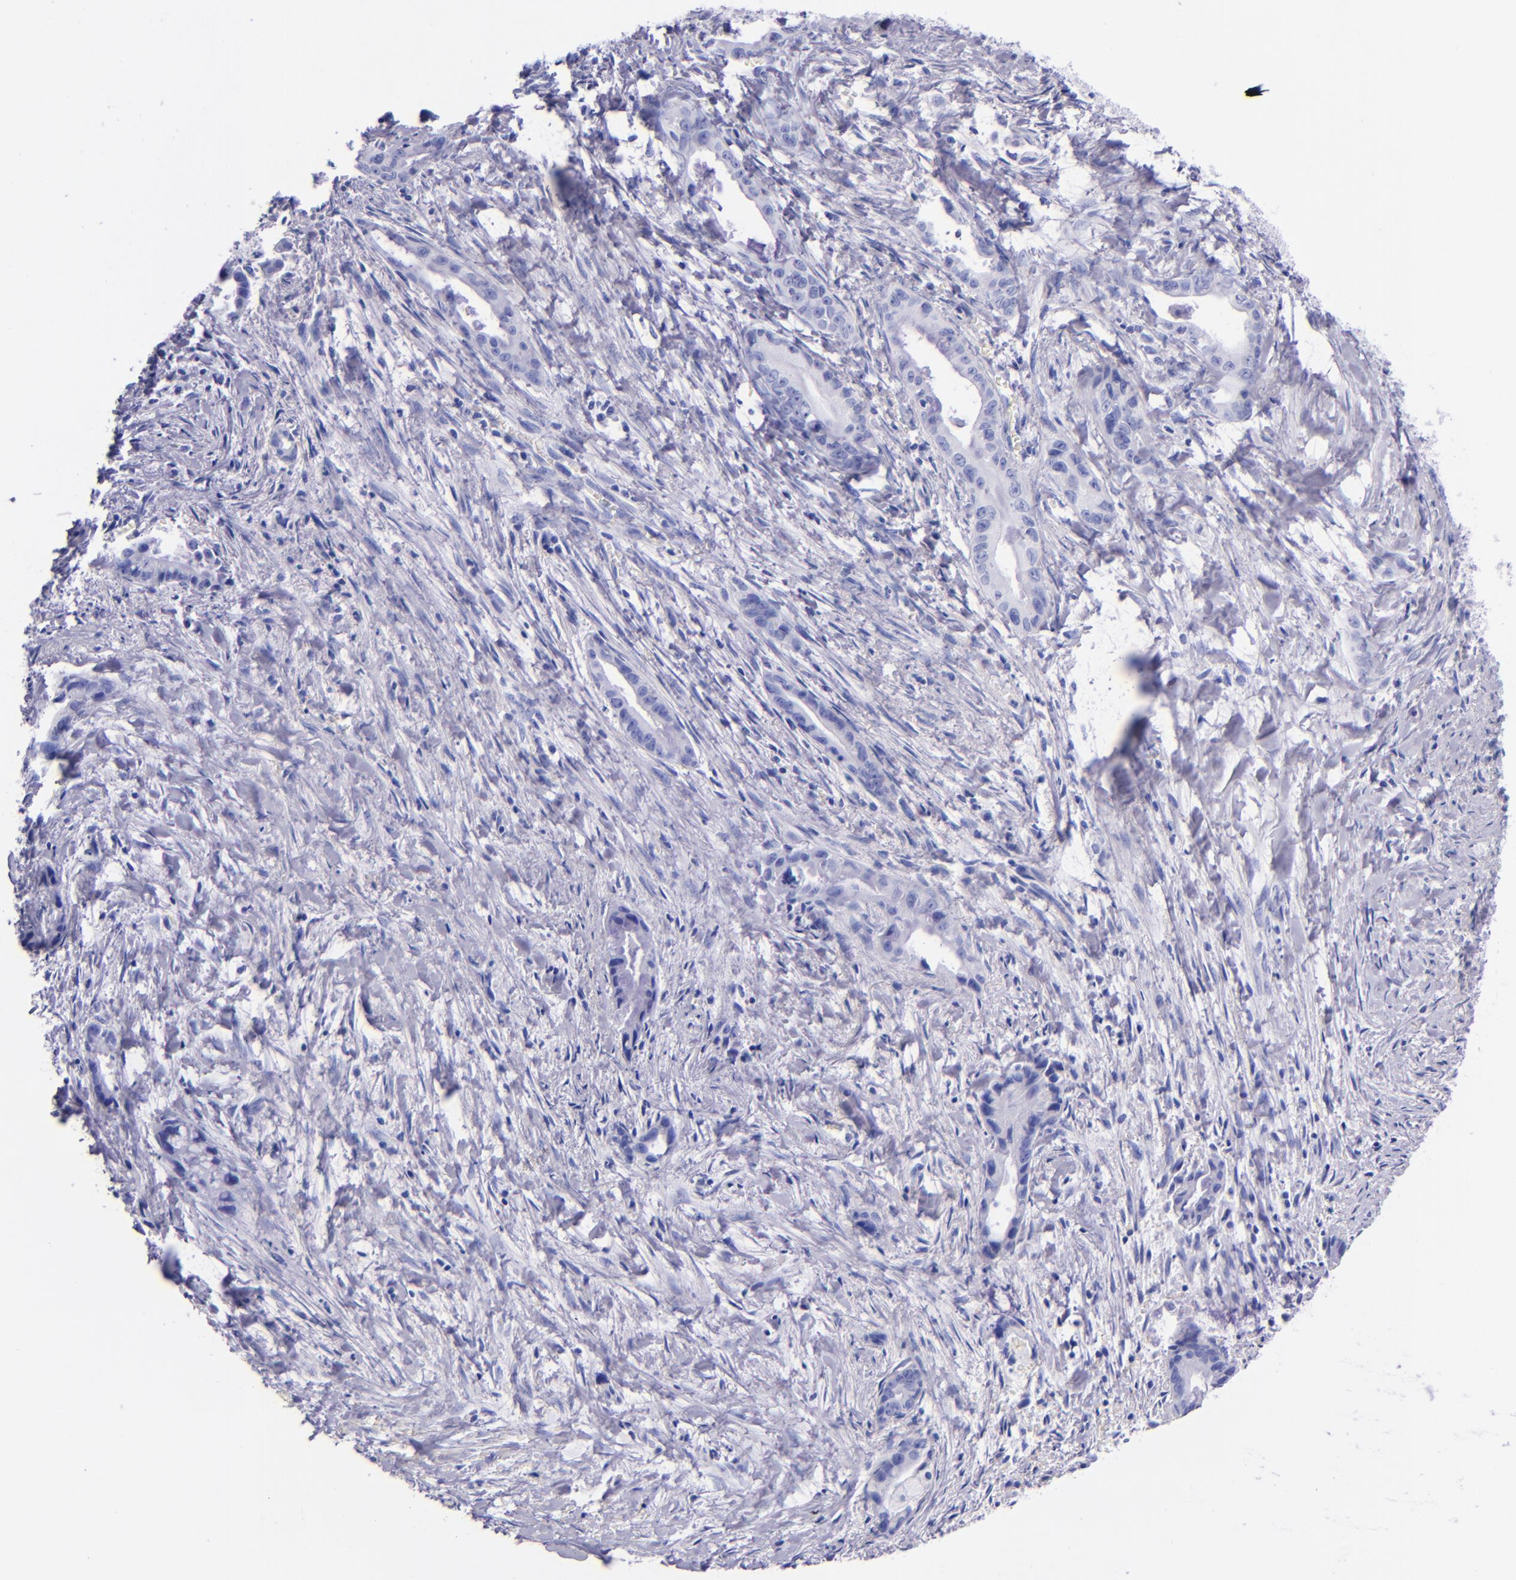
{"staining": {"intensity": "negative", "quantity": "none", "location": "none"}, "tissue": "liver cancer", "cell_type": "Tumor cells", "image_type": "cancer", "snomed": [{"axis": "morphology", "description": "Cholangiocarcinoma"}, {"axis": "topography", "description": "Liver"}], "caption": "Tumor cells show no significant protein staining in liver cholangiocarcinoma.", "gene": "LAG3", "patient": {"sex": "female", "age": 55}}